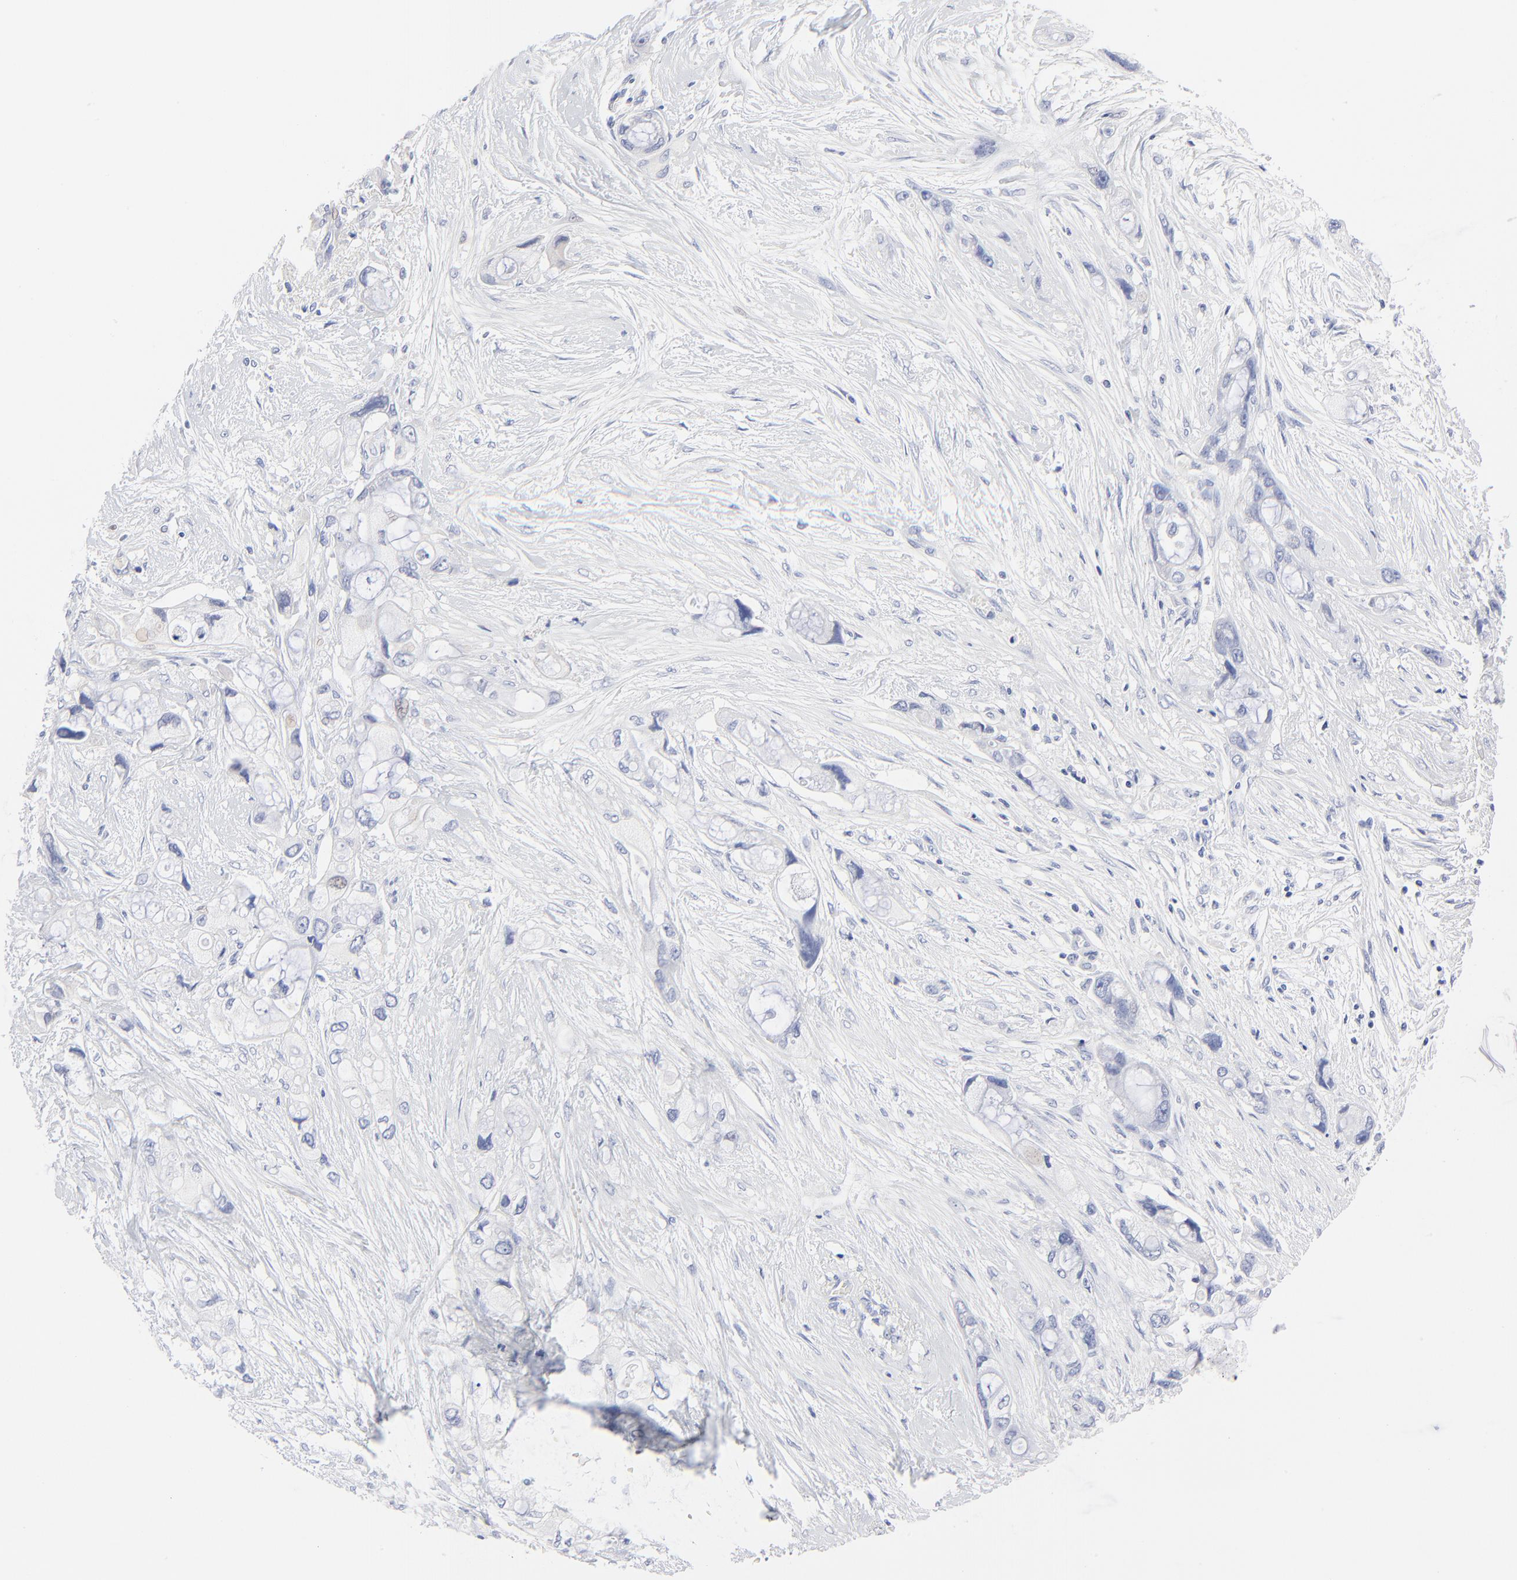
{"staining": {"intensity": "negative", "quantity": "none", "location": "none"}, "tissue": "pancreatic cancer", "cell_type": "Tumor cells", "image_type": "cancer", "snomed": [{"axis": "morphology", "description": "Adenocarcinoma, NOS"}, {"axis": "topography", "description": "Pancreas"}], "caption": "An IHC micrograph of pancreatic cancer is shown. There is no staining in tumor cells of pancreatic cancer.", "gene": "PSD3", "patient": {"sex": "female", "age": 59}}